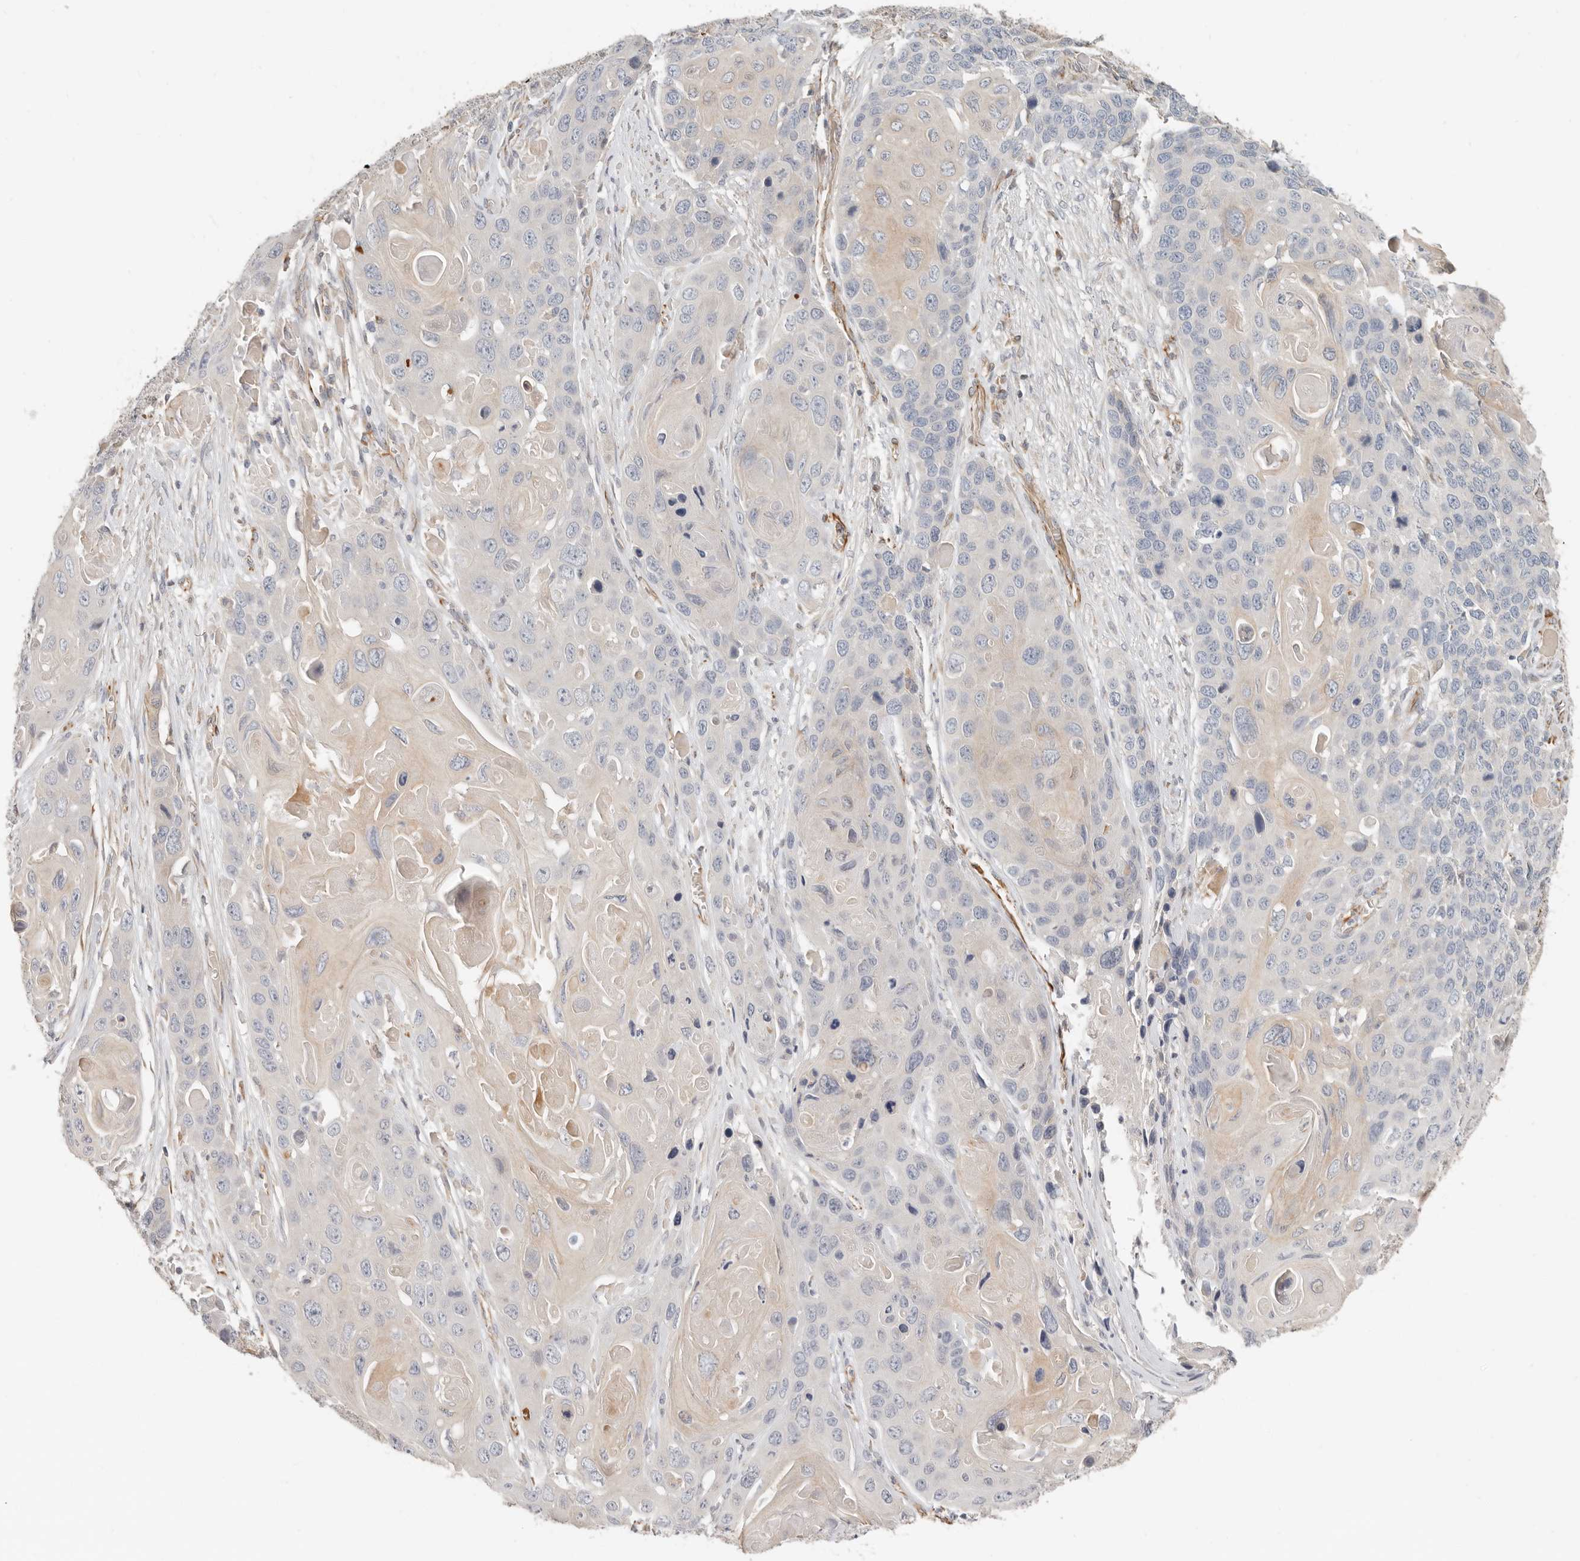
{"staining": {"intensity": "negative", "quantity": "none", "location": "none"}, "tissue": "skin cancer", "cell_type": "Tumor cells", "image_type": "cancer", "snomed": [{"axis": "morphology", "description": "Squamous cell carcinoma, NOS"}, {"axis": "topography", "description": "Skin"}], "caption": "The micrograph demonstrates no significant staining in tumor cells of skin cancer (squamous cell carcinoma). The staining is performed using DAB (3,3'-diaminobenzidine) brown chromogen with nuclei counter-stained in using hematoxylin.", "gene": "SPRING1", "patient": {"sex": "male", "age": 55}}